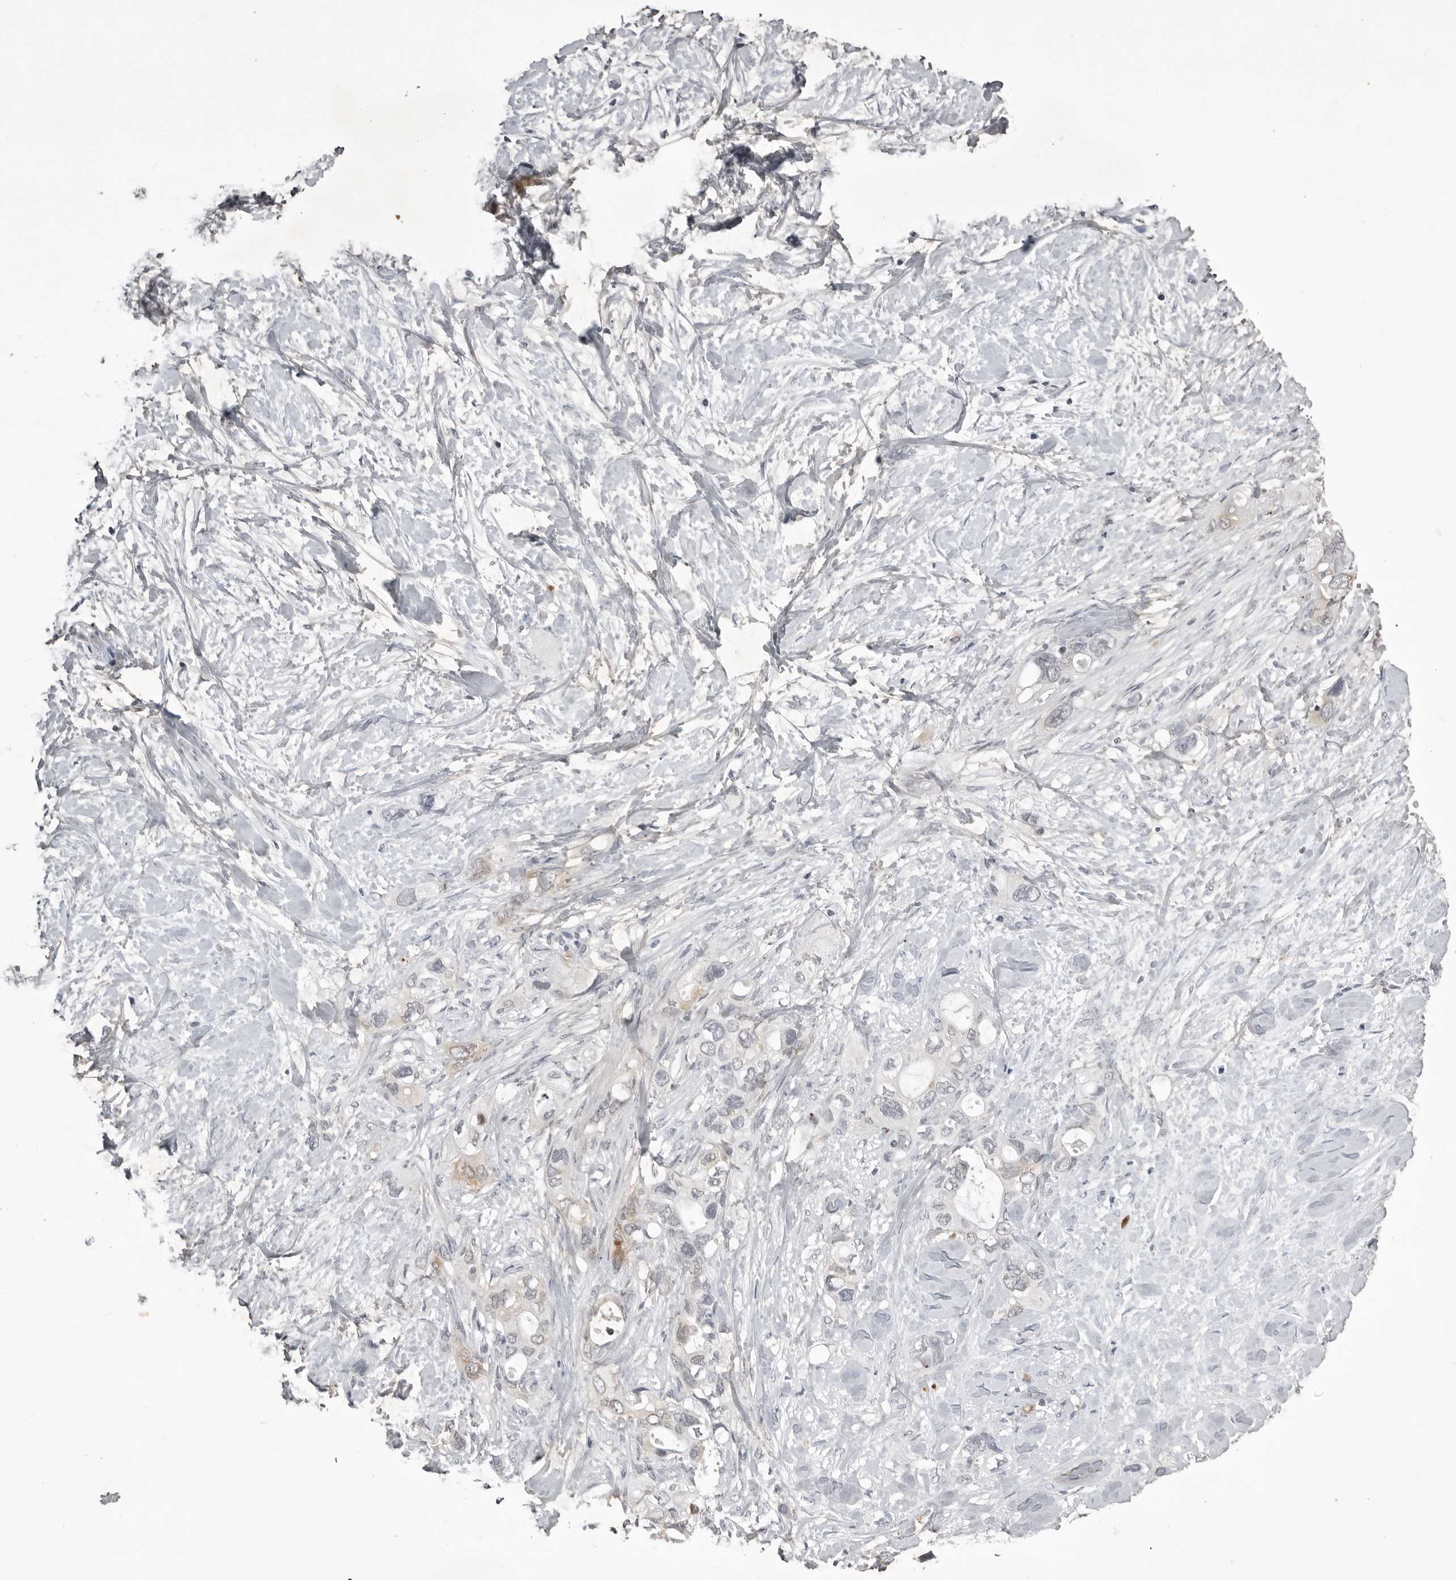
{"staining": {"intensity": "moderate", "quantity": "25%-75%", "location": "cytoplasmic/membranous"}, "tissue": "pancreatic cancer", "cell_type": "Tumor cells", "image_type": "cancer", "snomed": [{"axis": "morphology", "description": "Adenocarcinoma, NOS"}, {"axis": "topography", "description": "Pancreas"}], "caption": "The micrograph shows a brown stain indicating the presence of a protein in the cytoplasmic/membranous of tumor cells in pancreatic cancer.", "gene": "RRM1", "patient": {"sex": "female", "age": 56}}